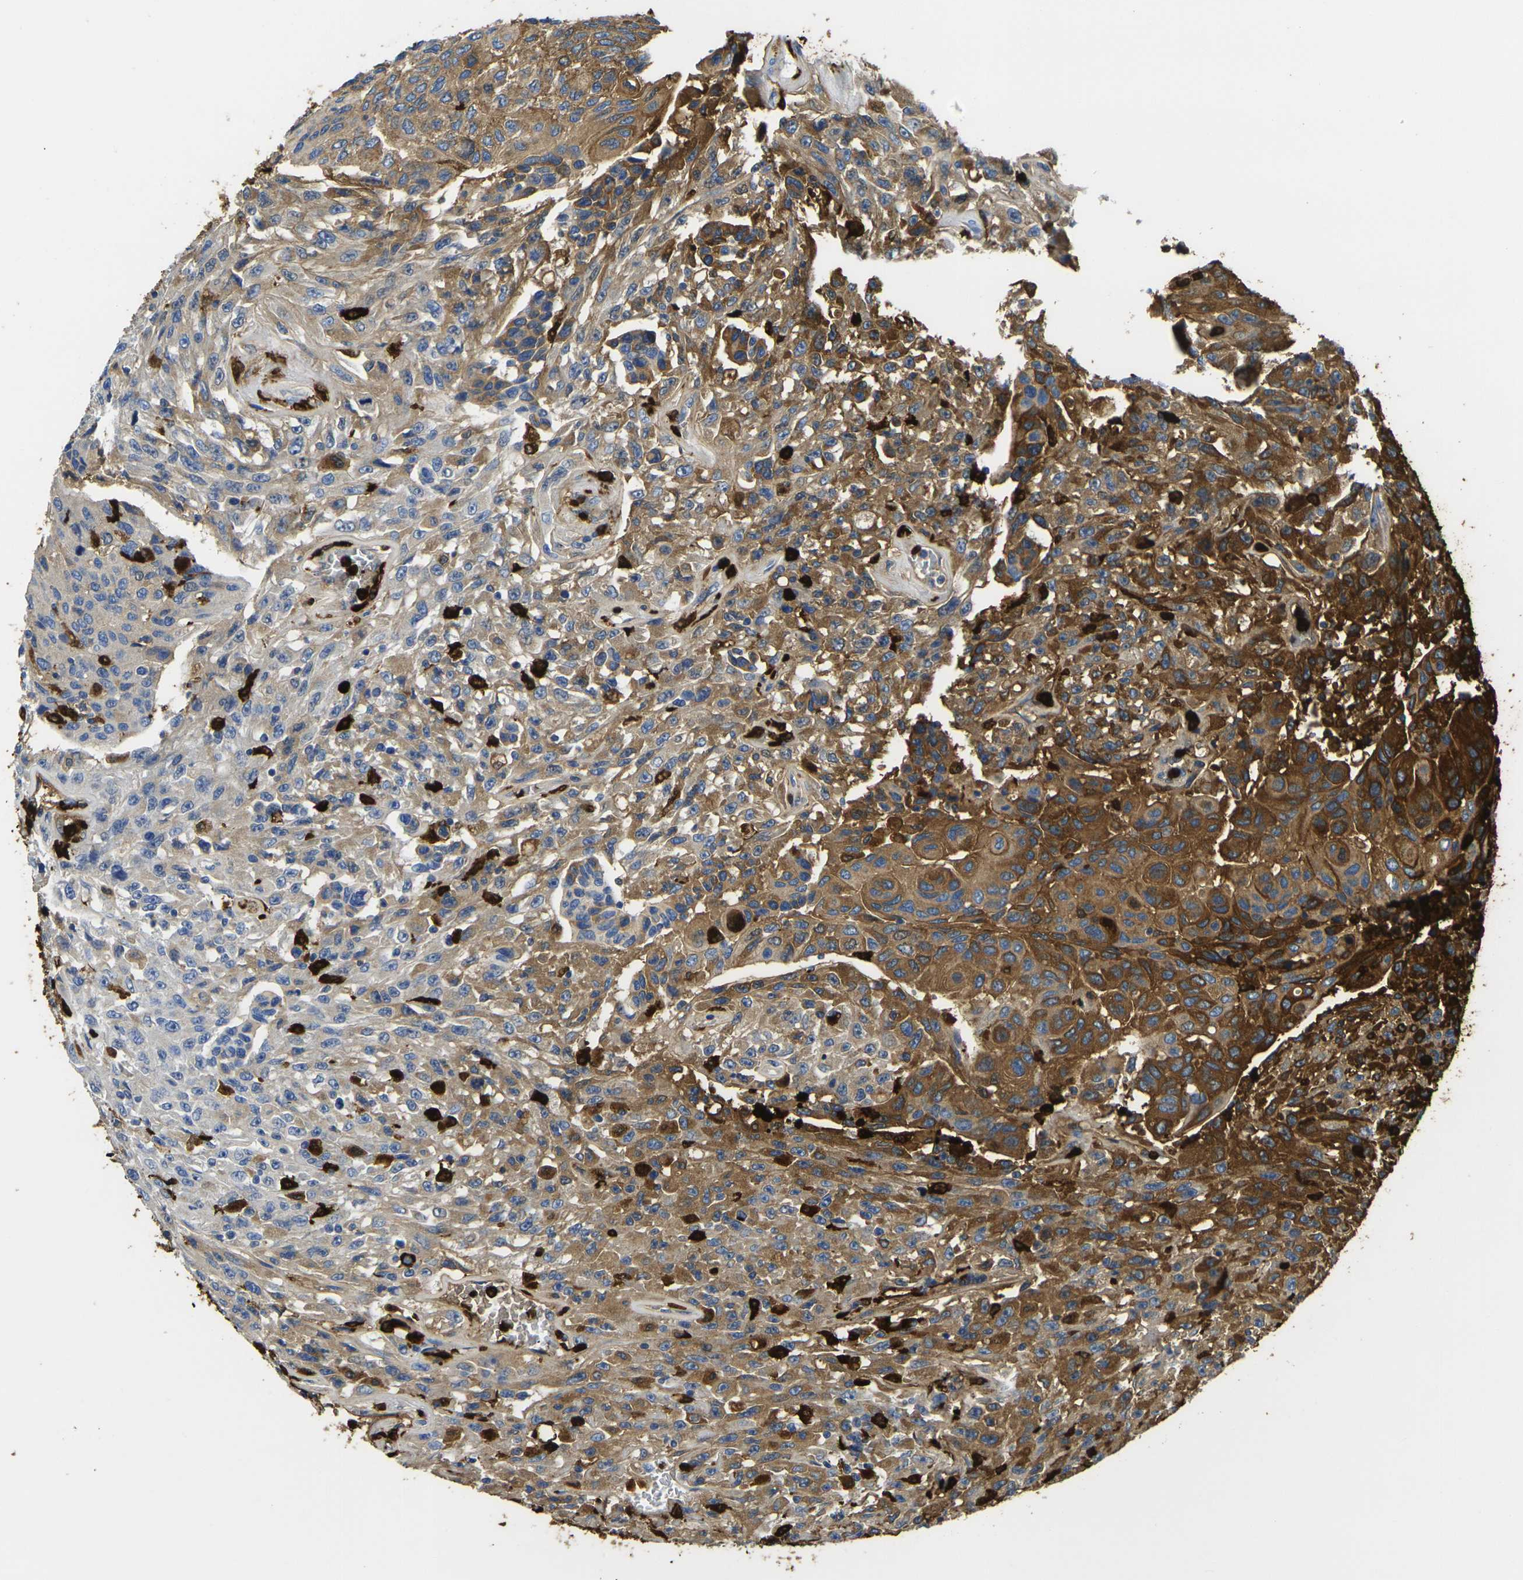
{"staining": {"intensity": "strong", "quantity": "25%-75%", "location": "cytoplasmic/membranous"}, "tissue": "urothelial cancer", "cell_type": "Tumor cells", "image_type": "cancer", "snomed": [{"axis": "morphology", "description": "Urothelial carcinoma, High grade"}, {"axis": "topography", "description": "Urinary bladder"}], "caption": "Protein staining of urothelial cancer tissue displays strong cytoplasmic/membranous staining in approximately 25%-75% of tumor cells. The staining was performed using DAB to visualize the protein expression in brown, while the nuclei were stained in blue with hematoxylin (Magnification: 20x).", "gene": "S100A9", "patient": {"sex": "male", "age": 66}}